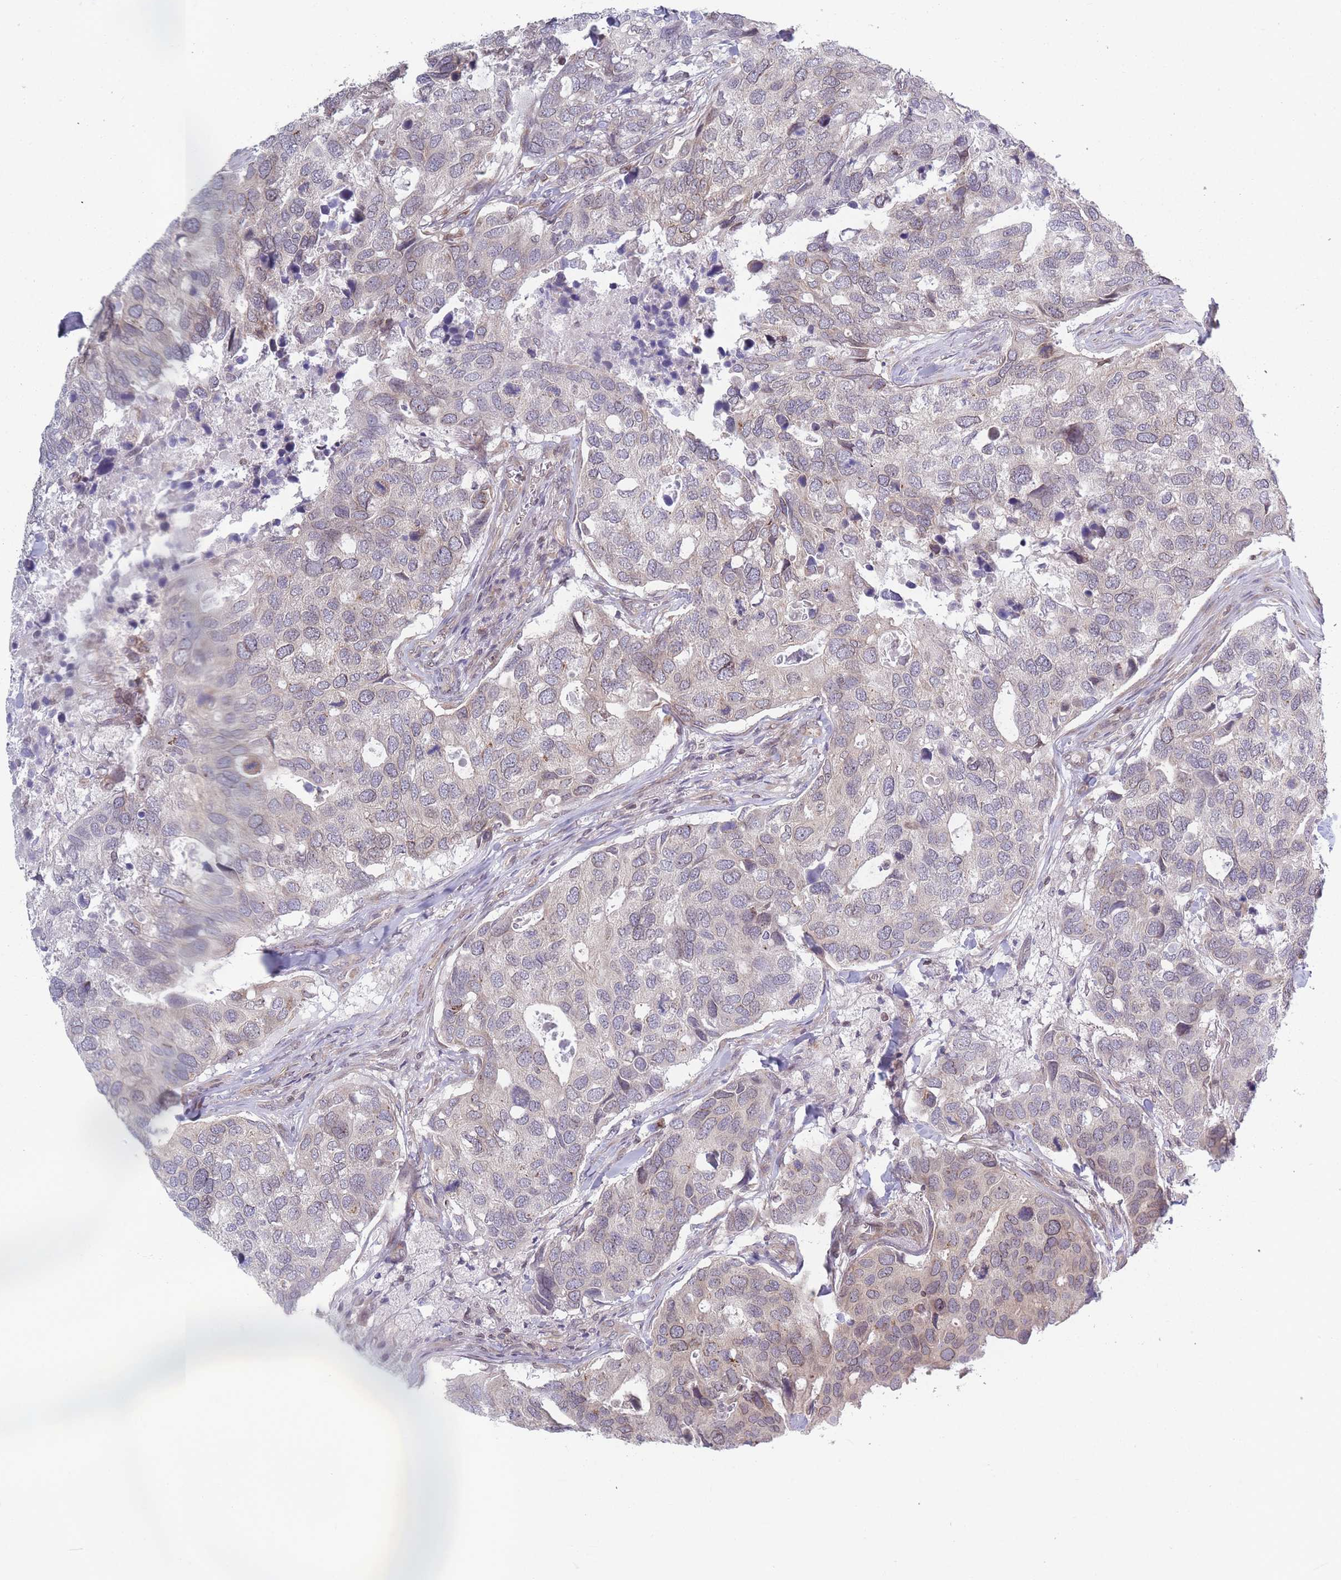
{"staining": {"intensity": "weak", "quantity": "<25%", "location": "cytoplasmic/membranous"}, "tissue": "breast cancer", "cell_type": "Tumor cells", "image_type": "cancer", "snomed": [{"axis": "morphology", "description": "Duct carcinoma"}, {"axis": "topography", "description": "Breast"}], "caption": "High power microscopy image of an immunohistochemistry (IHC) image of breast cancer, revealing no significant positivity in tumor cells.", "gene": "VRK2", "patient": {"sex": "female", "age": 83}}